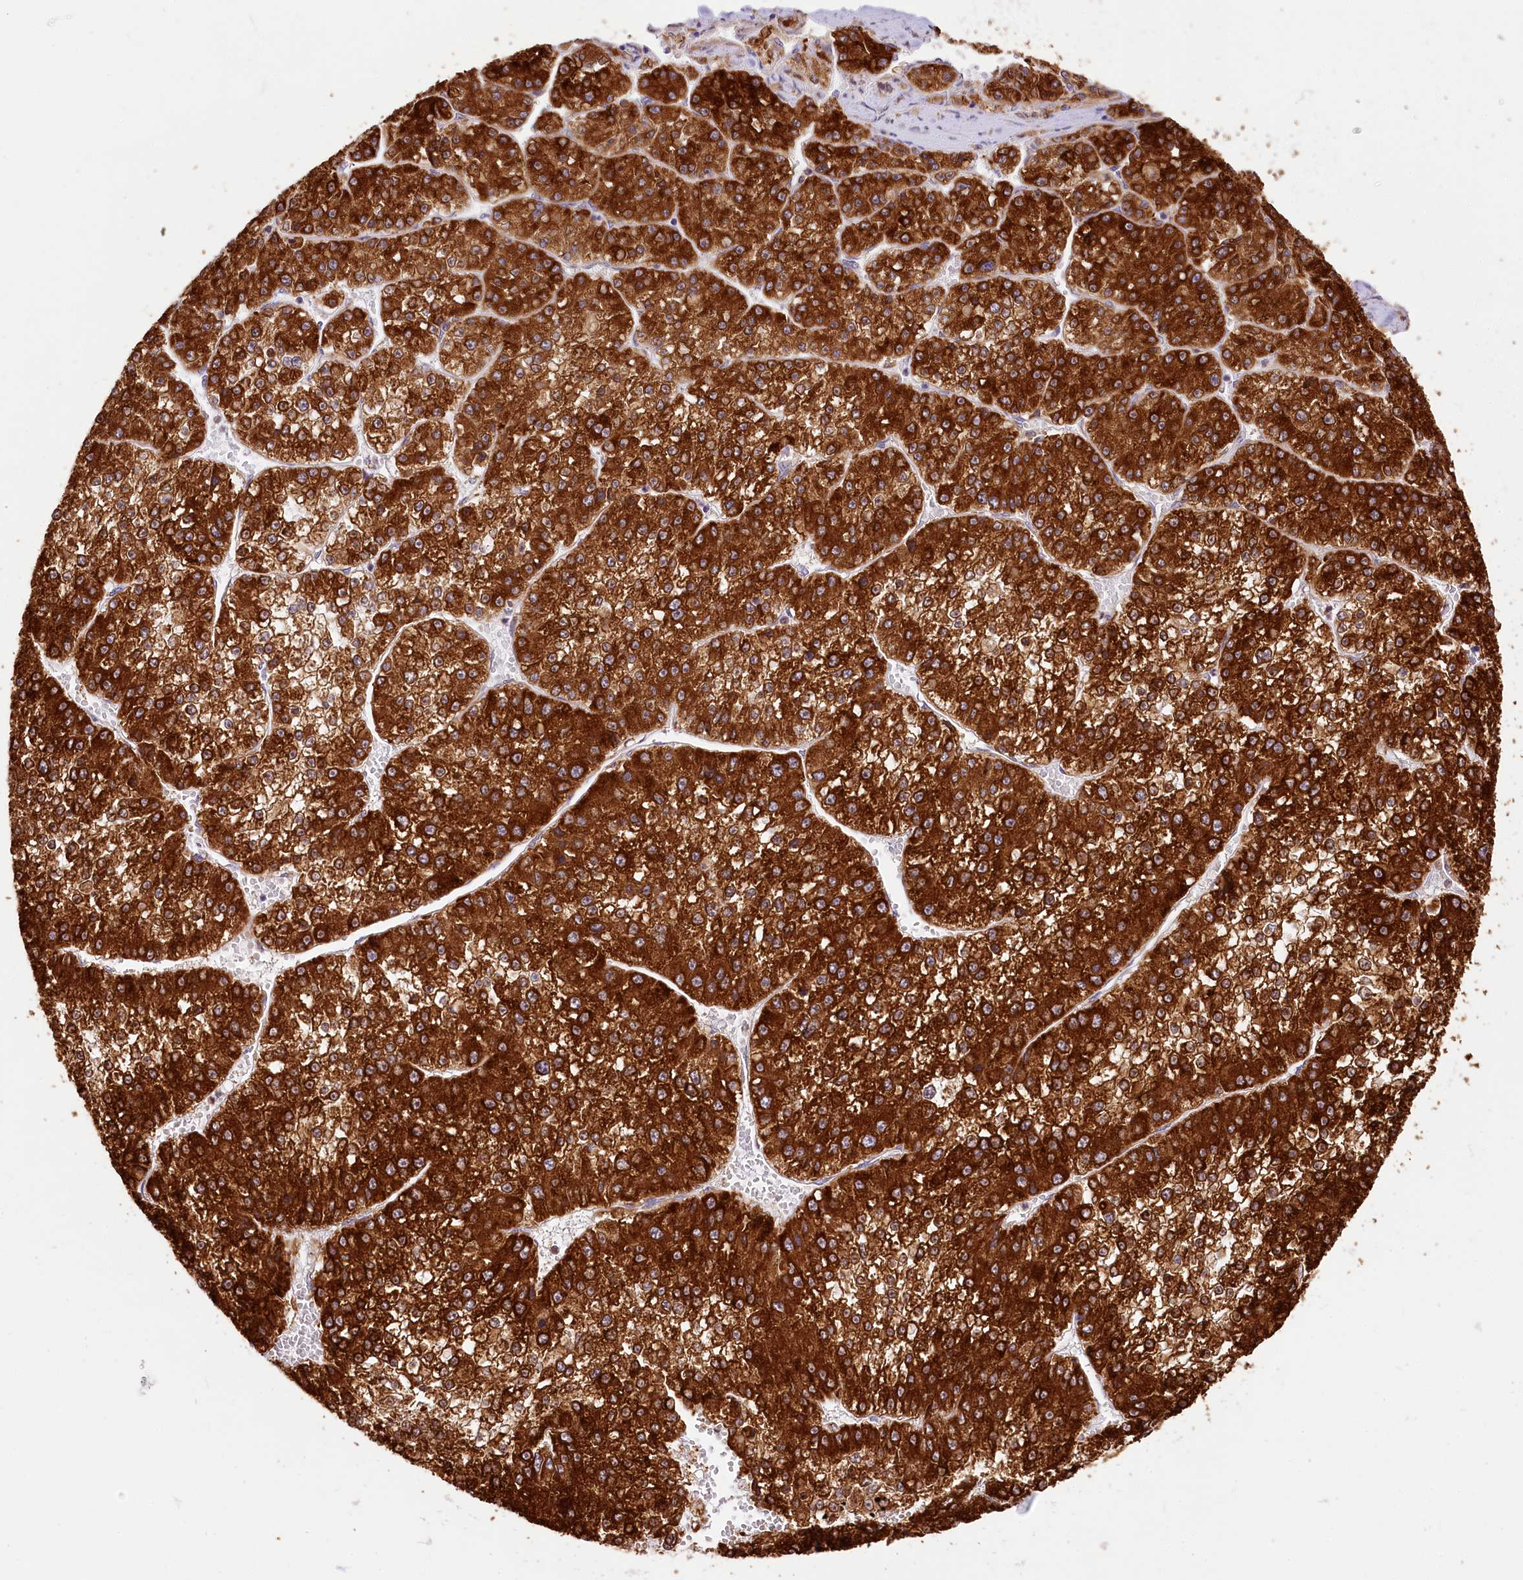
{"staining": {"intensity": "strong", "quantity": ">75%", "location": "cytoplasmic/membranous"}, "tissue": "liver cancer", "cell_type": "Tumor cells", "image_type": "cancer", "snomed": [{"axis": "morphology", "description": "Carcinoma, Hepatocellular, NOS"}, {"axis": "topography", "description": "Liver"}], "caption": "Tumor cells exhibit high levels of strong cytoplasmic/membranous positivity in about >75% of cells in liver cancer (hepatocellular carcinoma). (Stains: DAB (3,3'-diaminobenzidine) in brown, nuclei in blue, Microscopy: brightfield microscopy at high magnification).", "gene": "PPIP5K2", "patient": {"sex": "female", "age": 73}}